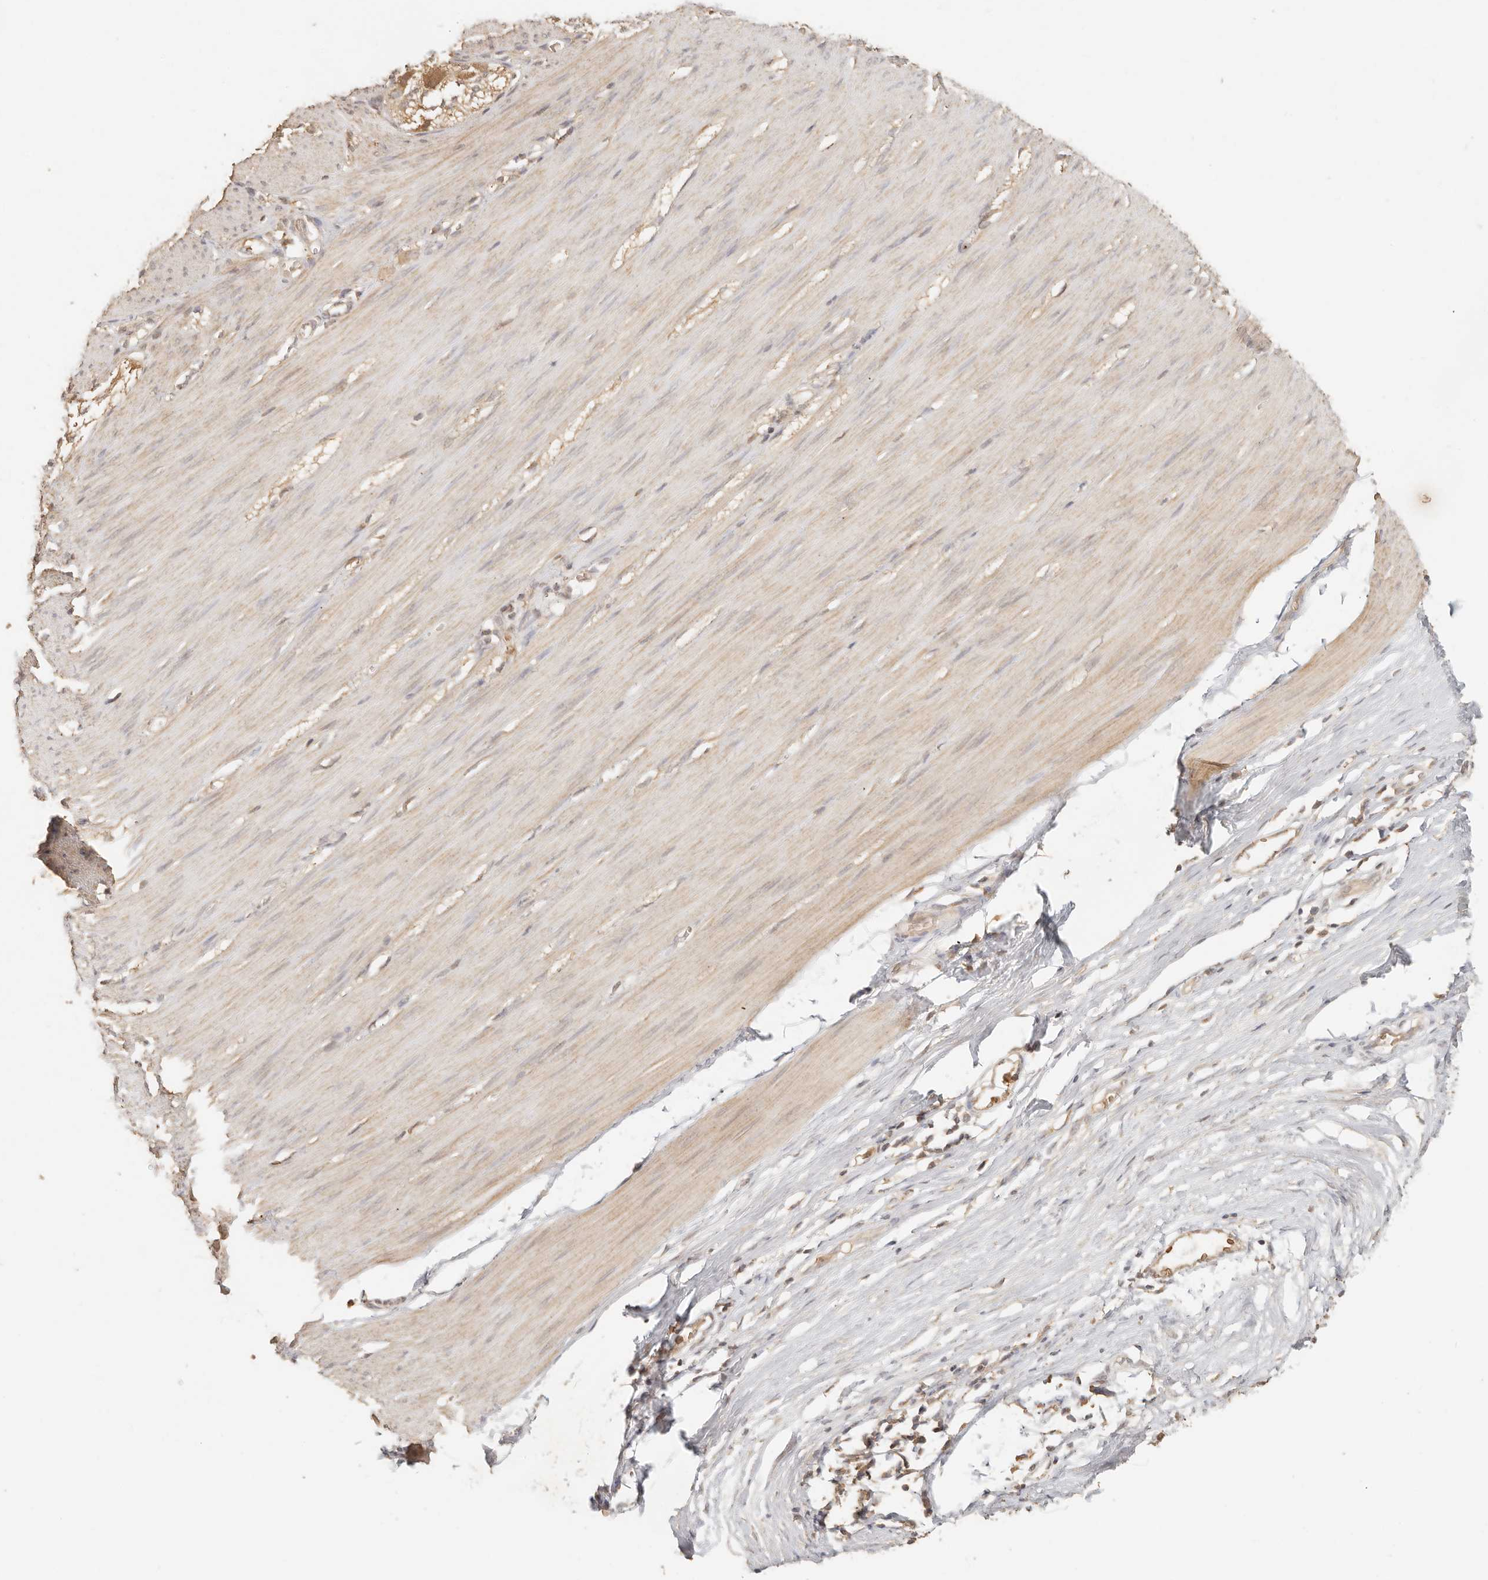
{"staining": {"intensity": "weak", "quantity": "25%-75%", "location": "cytoplasmic/membranous"}, "tissue": "smooth muscle", "cell_type": "Smooth muscle cells", "image_type": "normal", "snomed": [{"axis": "morphology", "description": "Normal tissue, NOS"}, {"axis": "morphology", "description": "Adenocarcinoma, NOS"}, {"axis": "topography", "description": "Colon"}, {"axis": "topography", "description": "Peripheral nerve tissue"}], "caption": "Normal smooth muscle displays weak cytoplasmic/membranous staining in approximately 25%-75% of smooth muscle cells.", "gene": "INTS11", "patient": {"sex": "male", "age": 14}}